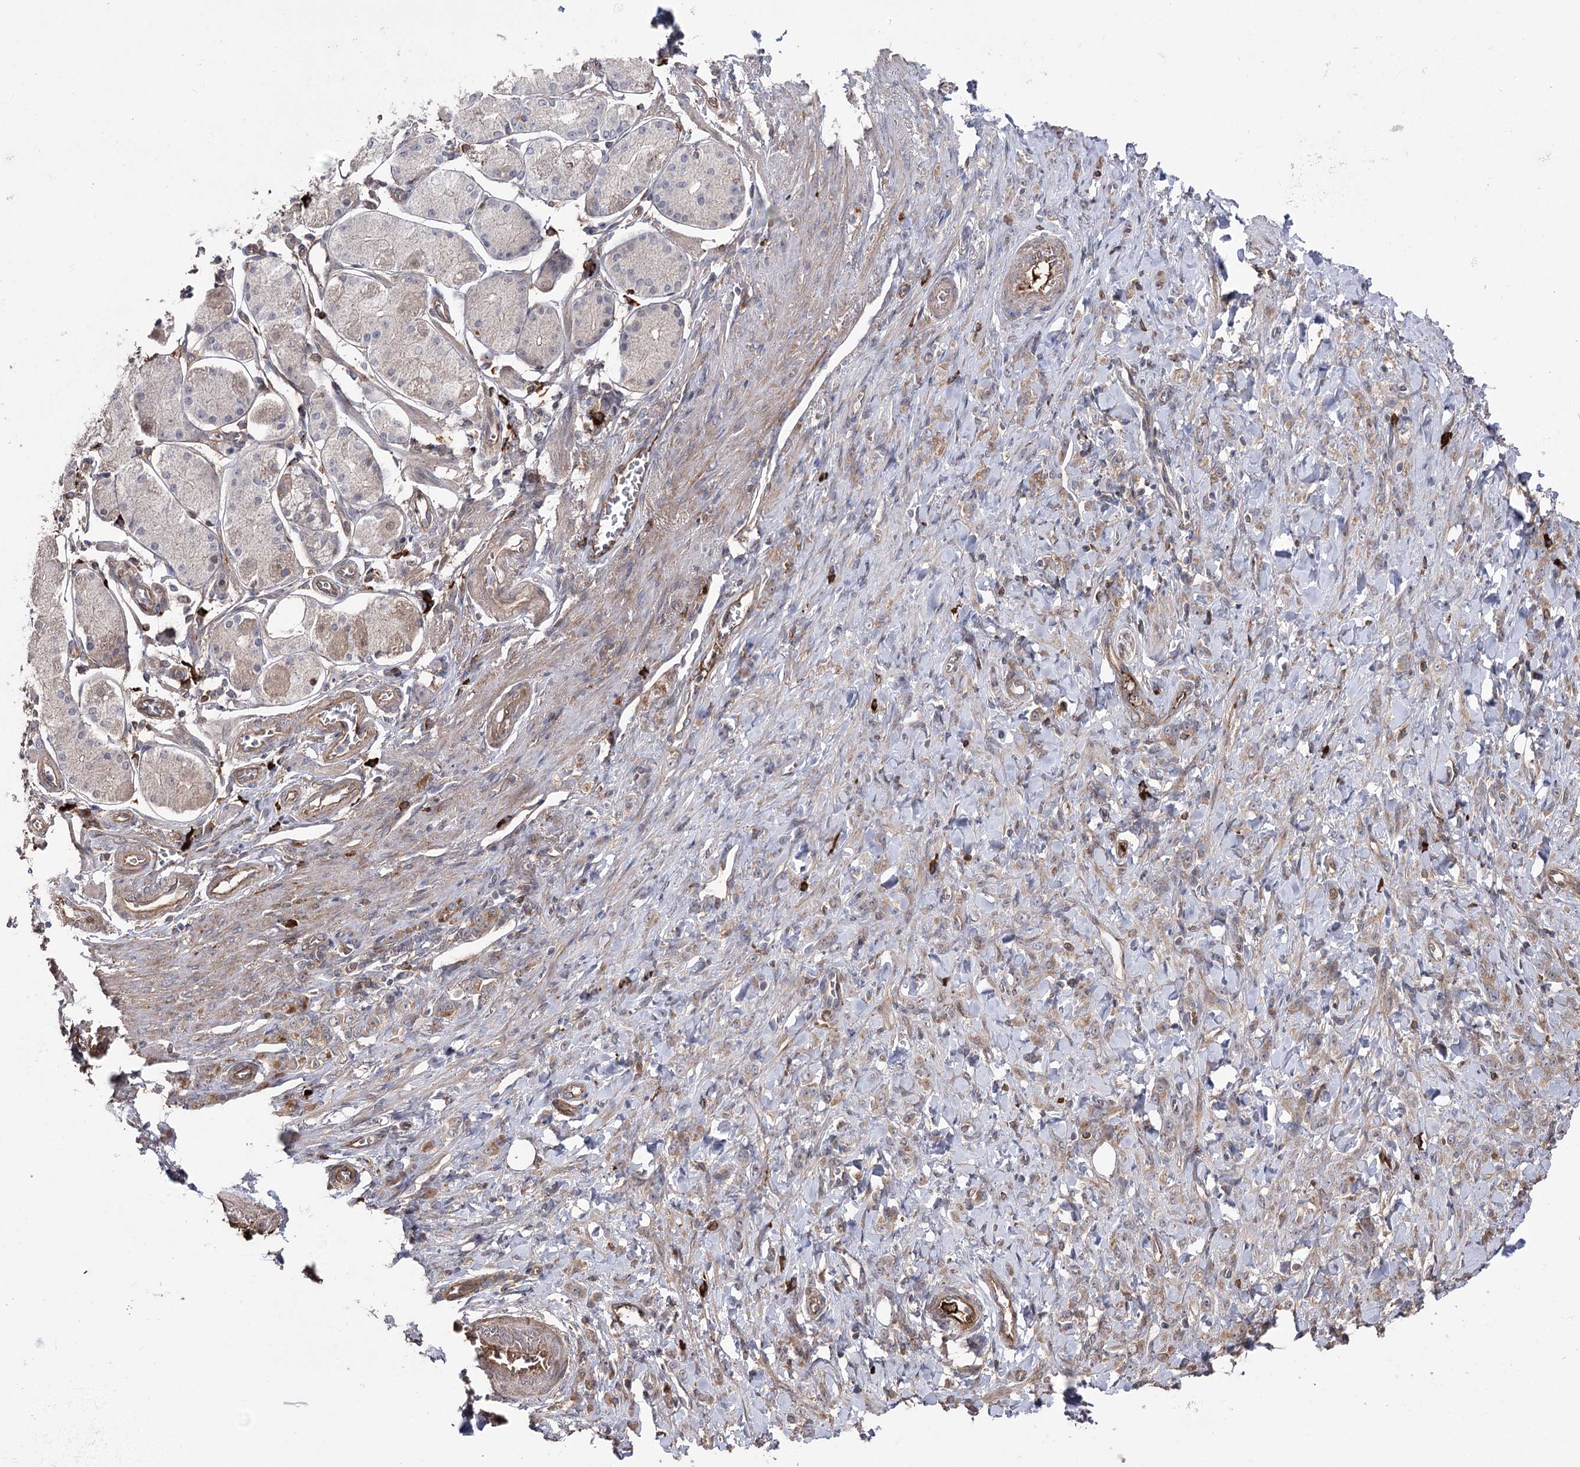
{"staining": {"intensity": "negative", "quantity": "none", "location": "none"}, "tissue": "stomach cancer", "cell_type": "Tumor cells", "image_type": "cancer", "snomed": [{"axis": "morphology", "description": "Normal tissue, NOS"}, {"axis": "morphology", "description": "Adenocarcinoma, NOS"}, {"axis": "topography", "description": "Stomach"}], "caption": "Tumor cells show no significant protein positivity in stomach adenocarcinoma.", "gene": "OTUD1", "patient": {"sex": "male", "age": 82}}